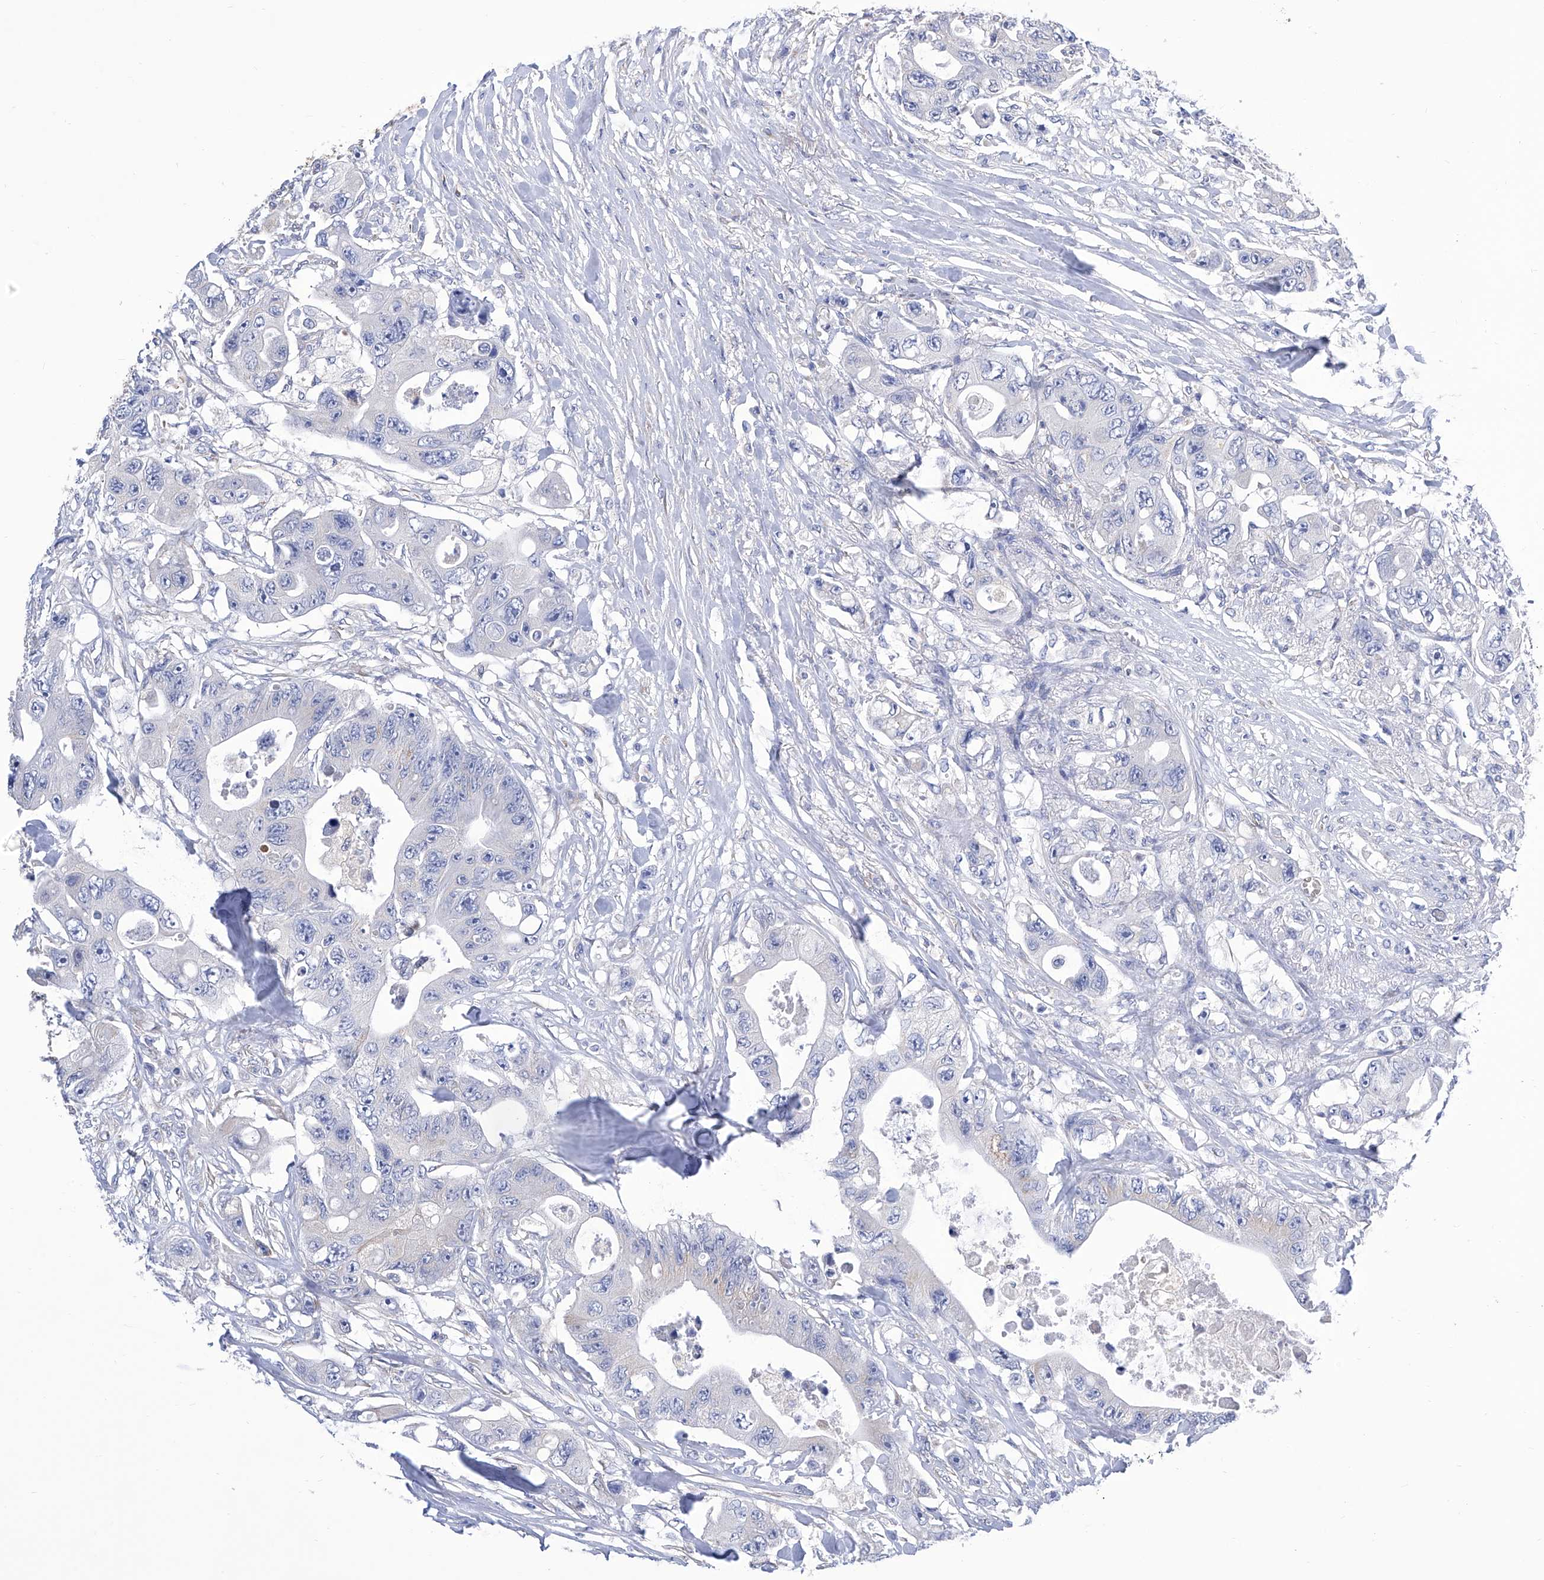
{"staining": {"intensity": "negative", "quantity": "none", "location": "none"}, "tissue": "colorectal cancer", "cell_type": "Tumor cells", "image_type": "cancer", "snomed": [{"axis": "morphology", "description": "Adenocarcinoma, NOS"}, {"axis": "topography", "description": "Colon"}], "caption": "High magnification brightfield microscopy of colorectal adenocarcinoma stained with DAB (3,3'-diaminobenzidine) (brown) and counterstained with hematoxylin (blue): tumor cells show no significant expression. (Brightfield microscopy of DAB (3,3'-diaminobenzidine) immunohistochemistry (IHC) at high magnification).", "gene": "TJAP1", "patient": {"sex": "female", "age": 46}}